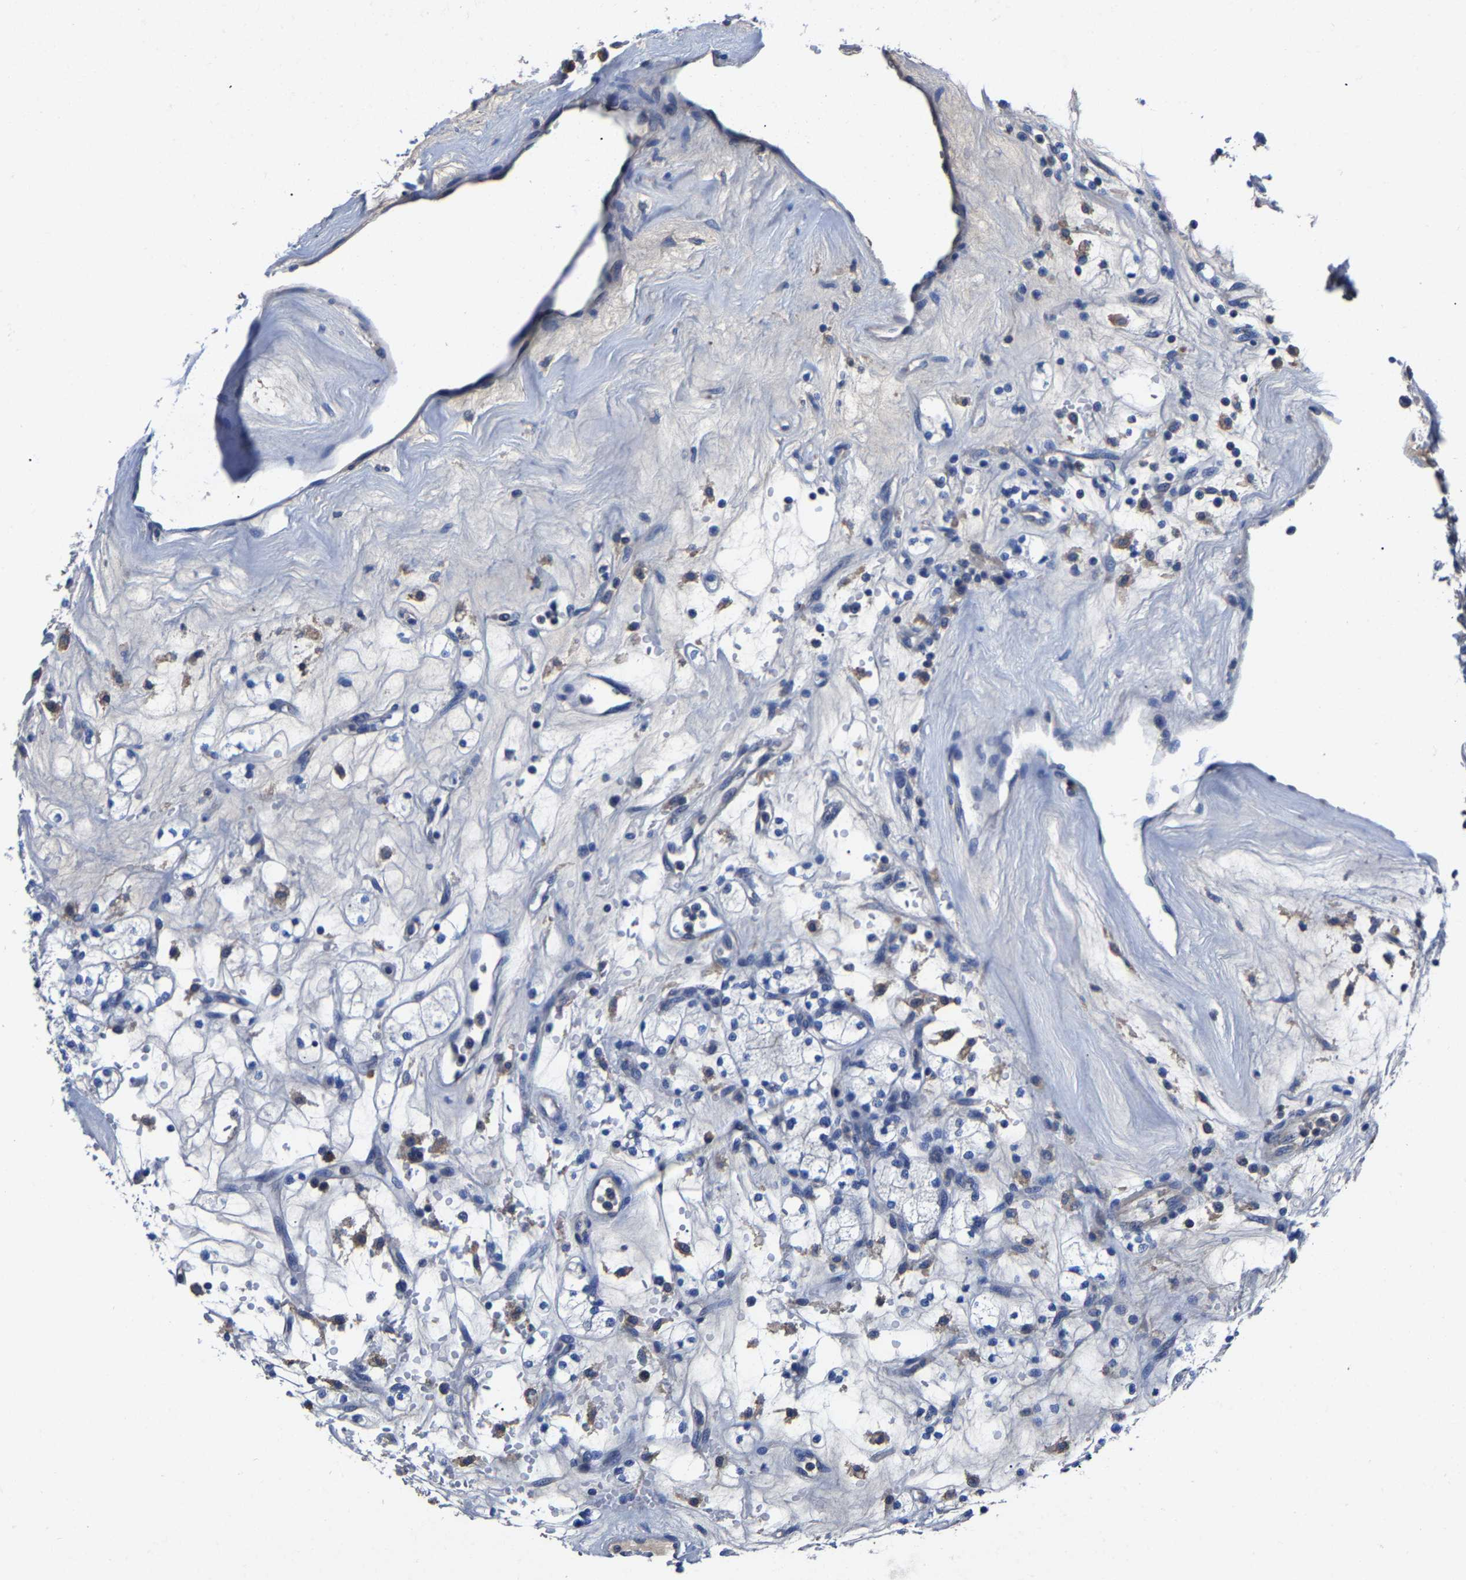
{"staining": {"intensity": "negative", "quantity": "none", "location": "none"}, "tissue": "renal cancer", "cell_type": "Tumor cells", "image_type": "cancer", "snomed": [{"axis": "morphology", "description": "Adenocarcinoma, NOS"}, {"axis": "topography", "description": "Kidney"}], "caption": "DAB immunohistochemical staining of renal adenocarcinoma displays no significant positivity in tumor cells. The staining was performed using DAB (3,3'-diaminobenzidine) to visualize the protein expression in brown, while the nuclei were stained in blue with hematoxylin (Magnification: 20x).", "gene": "SRPK2", "patient": {"sex": "male", "age": 77}}